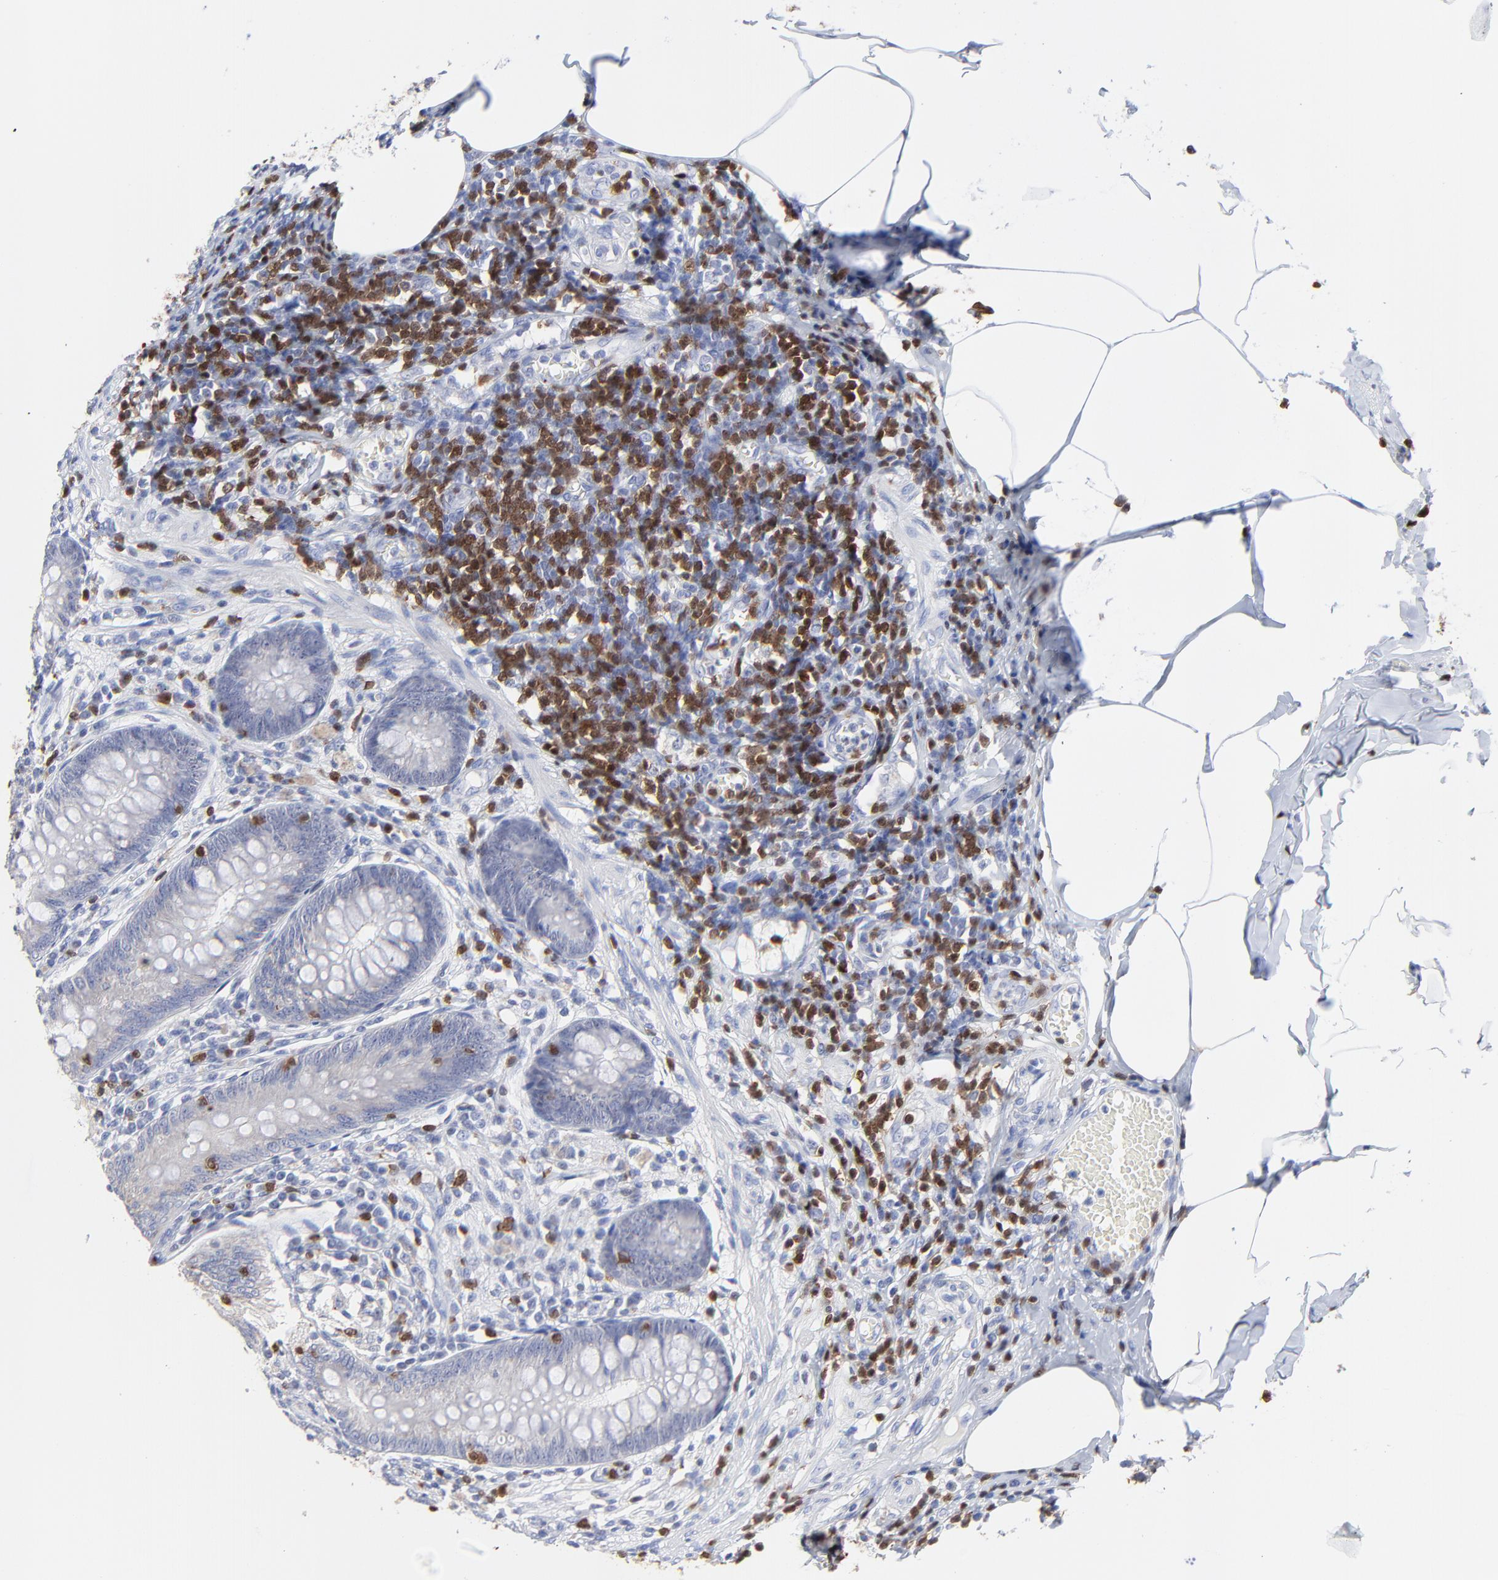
{"staining": {"intensity": "negative", "quantity": "none", "location": "none"}, "tissue": "appendix", "cell_type": "Glandular cells", "image_type": "normal", "snomed": [{"axis": "morphology", "description": "Normal tissue, NOS"}, {"axis": "morphology", "description": "Inflammation, NOS"}, {"axis": "topography", "description": "Appendix"}], "caption": "IHC histopathology image of benign appendix: human appendix stained with DAB shows no significant protein staining in glandular cells.", "gene": "ZAP70", "patient": {"sex": "male", "age": 46}}